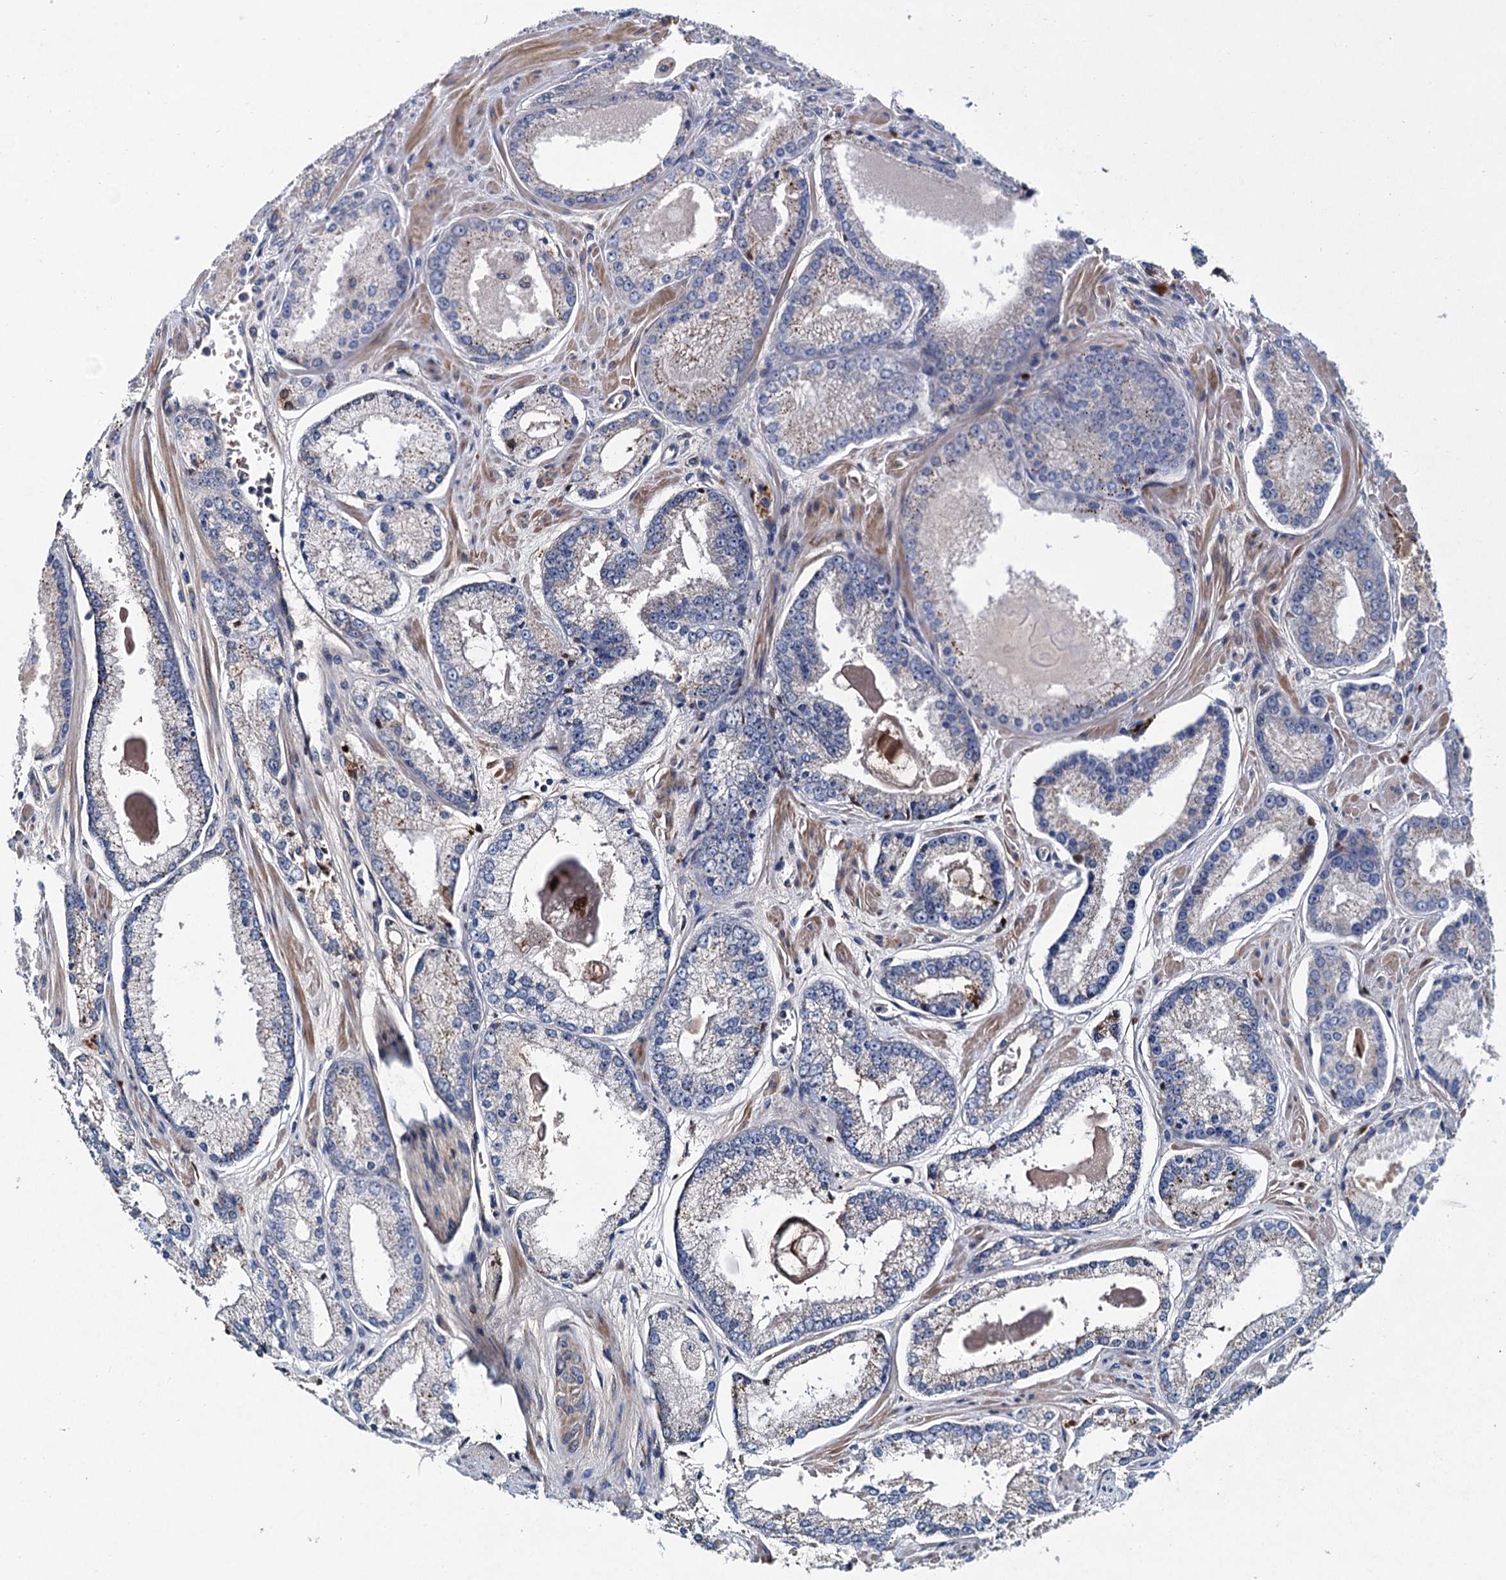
{"staining": {"intensity": "weak", "quantity": "25%-75%", "location": "cytoplasmic/membranous"}, "tissue": "prostate cancer", "cell_type": "Tumor cells", "image_type": "cancer", "snomed": [{"axis": "morphology", "description": "Adenocarcinoma, Low grade"}, {"axis": "topography", "description": "Prostate"}], "caption": "Immunohistochemistry (IHC) staining of adenocarcinoma (low-grade) (prostate), which demonstrates low levels of weak cytoplasmic/membranous expression in approximately 25%-75% of tumor cells indicating weak cytoplasmic/membranous protein staining. The staining was performed using DAB (3,3'-diaminobenzidine) (brown) for protein detection and nuclei were counterstained in hematoxylin (blue).", "gene": "TRAF7", "patient": {"sex": "male", "age": 54}}